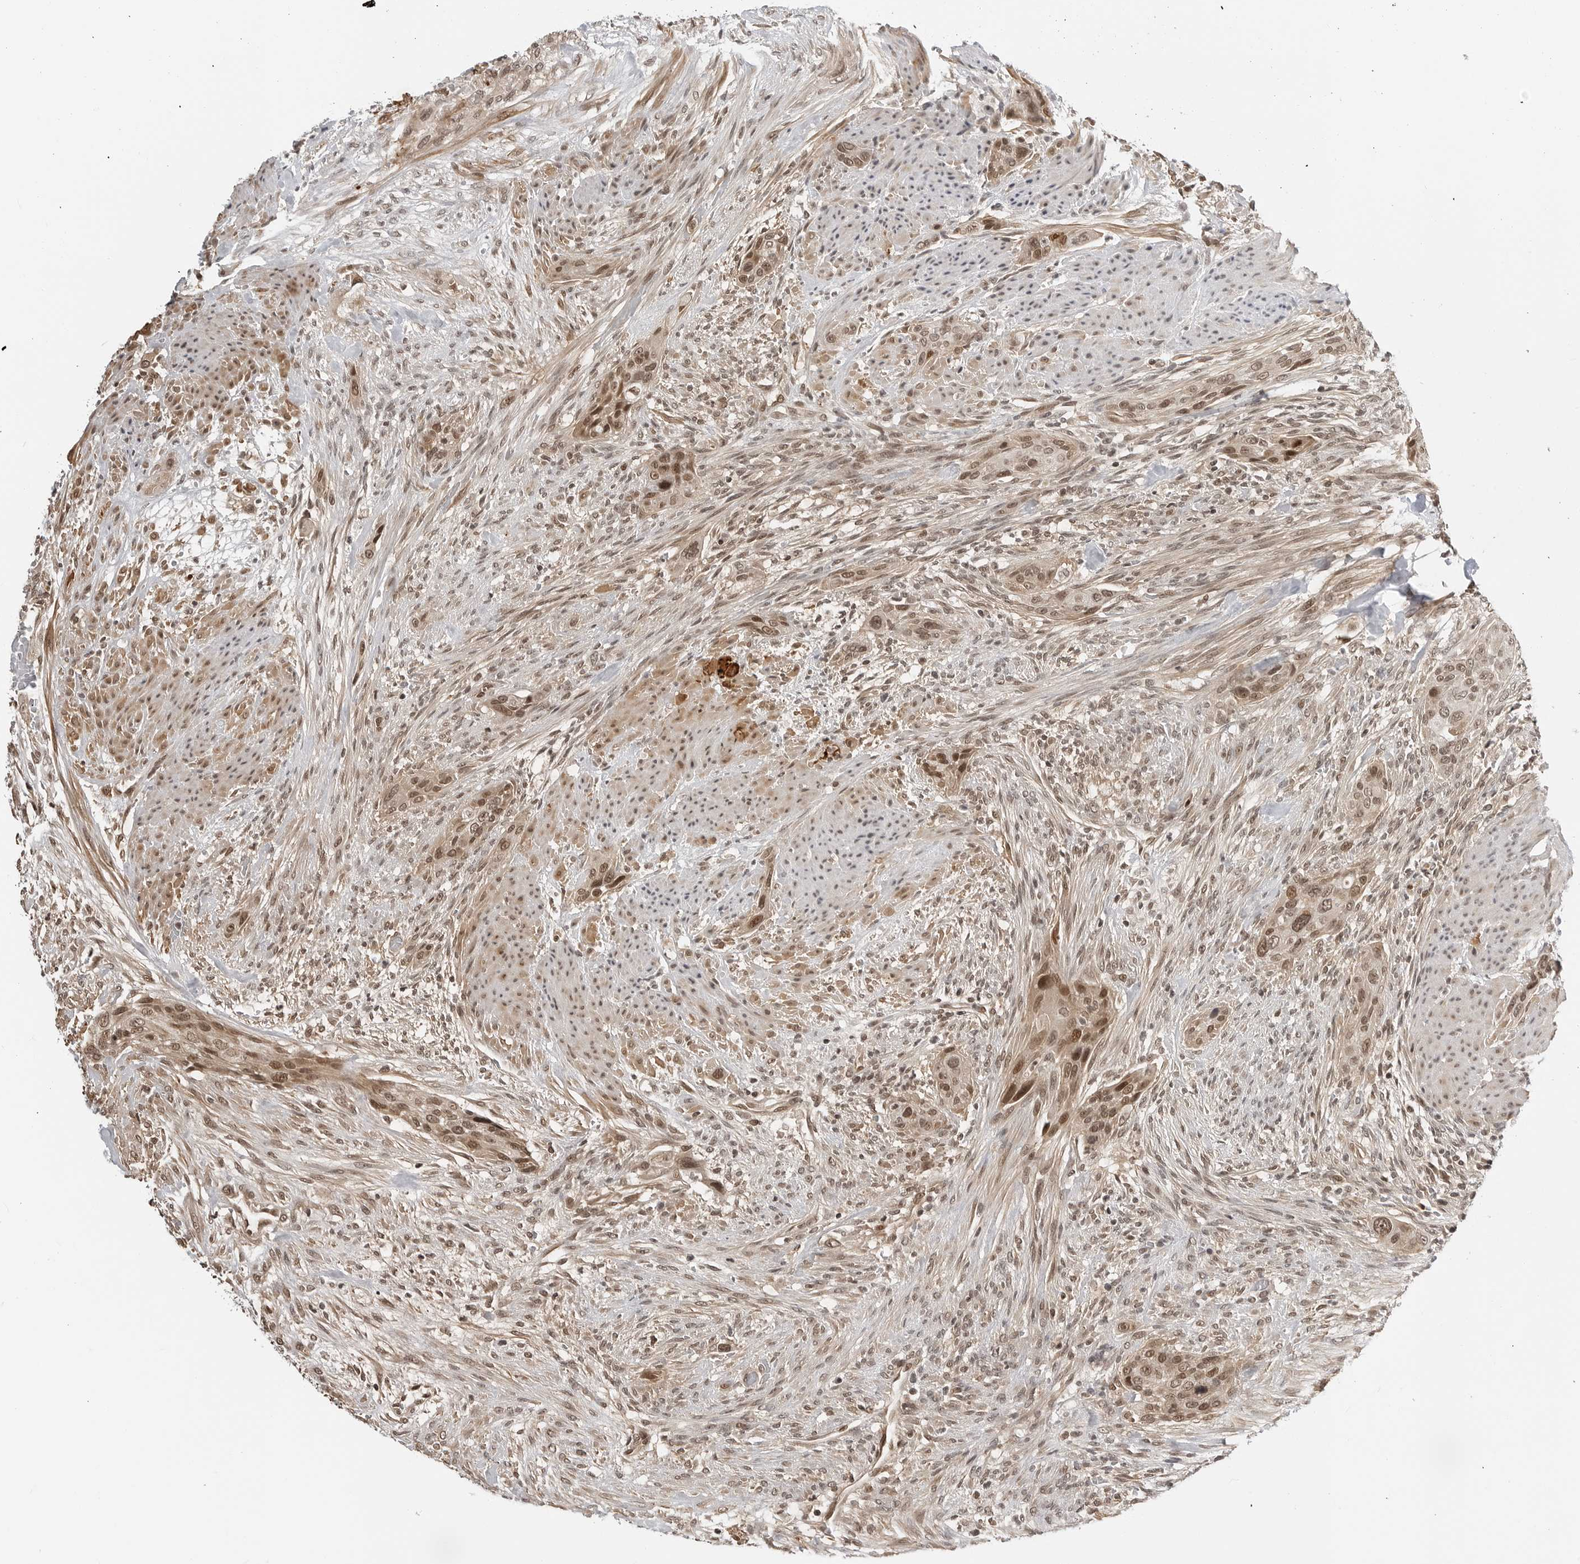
{"staining": {"intensity": "moderate", "quantity": ">75%", "location": "cytoplasmic/membranous,nuclear"}, "tissue": "urothelial cancer", "cell_type": "Tumor cells", "image_type": "cancer", "snomed": [{"axis": "morphology", "description": "Urothelial carcinoma, High grade"}, {"axis": "topography", "description": "Urinary bladder"}], "caption": "Protein expression analysis of human urothelial cancer reveals moderate cytoplasmic/membranous and nuclear expression in approximately >75% of tumor cells.", "gene": "C8orf33", "patient": {"sex": "male", "age": 35}}